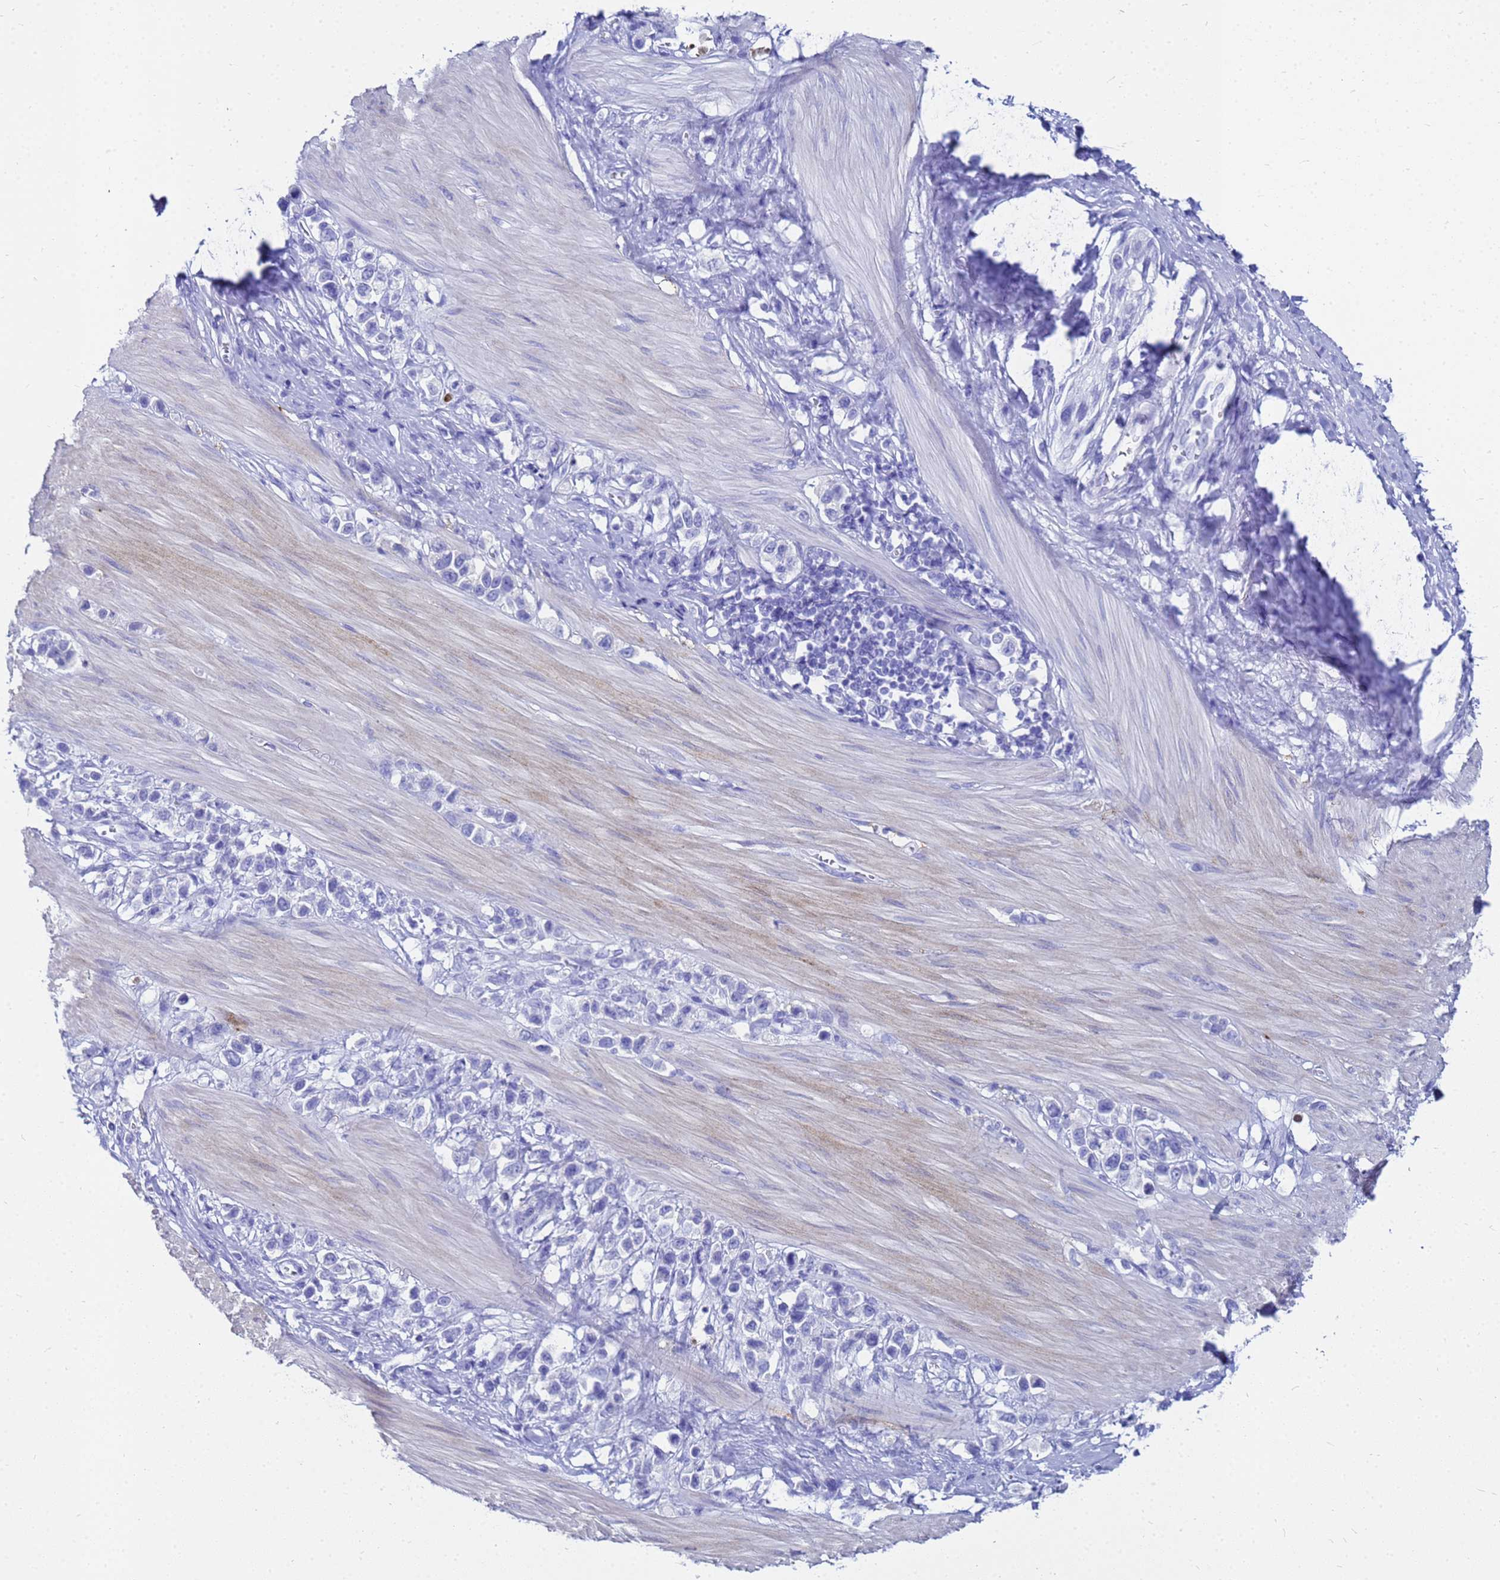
{"staining": {"intensity": "negative", "quantity": "none", "location": "none"}, "tissue": "stomach cancer", "cell_type": "Tumor cells", "image_type": "cancer", "snomed": [{"axis": "morphology", "description": "Adenocarcinoma, NOS"}, {"axis": "topography", "description": "Stomach"}], "caption": "Tumor cells are negative for brown protein staining in stomach cancer (adenocarcinoma). (IHC, brightfield microscopy, high magnification).", "gene": "CKB", "patient": {"sex": "female", "age": 65}}